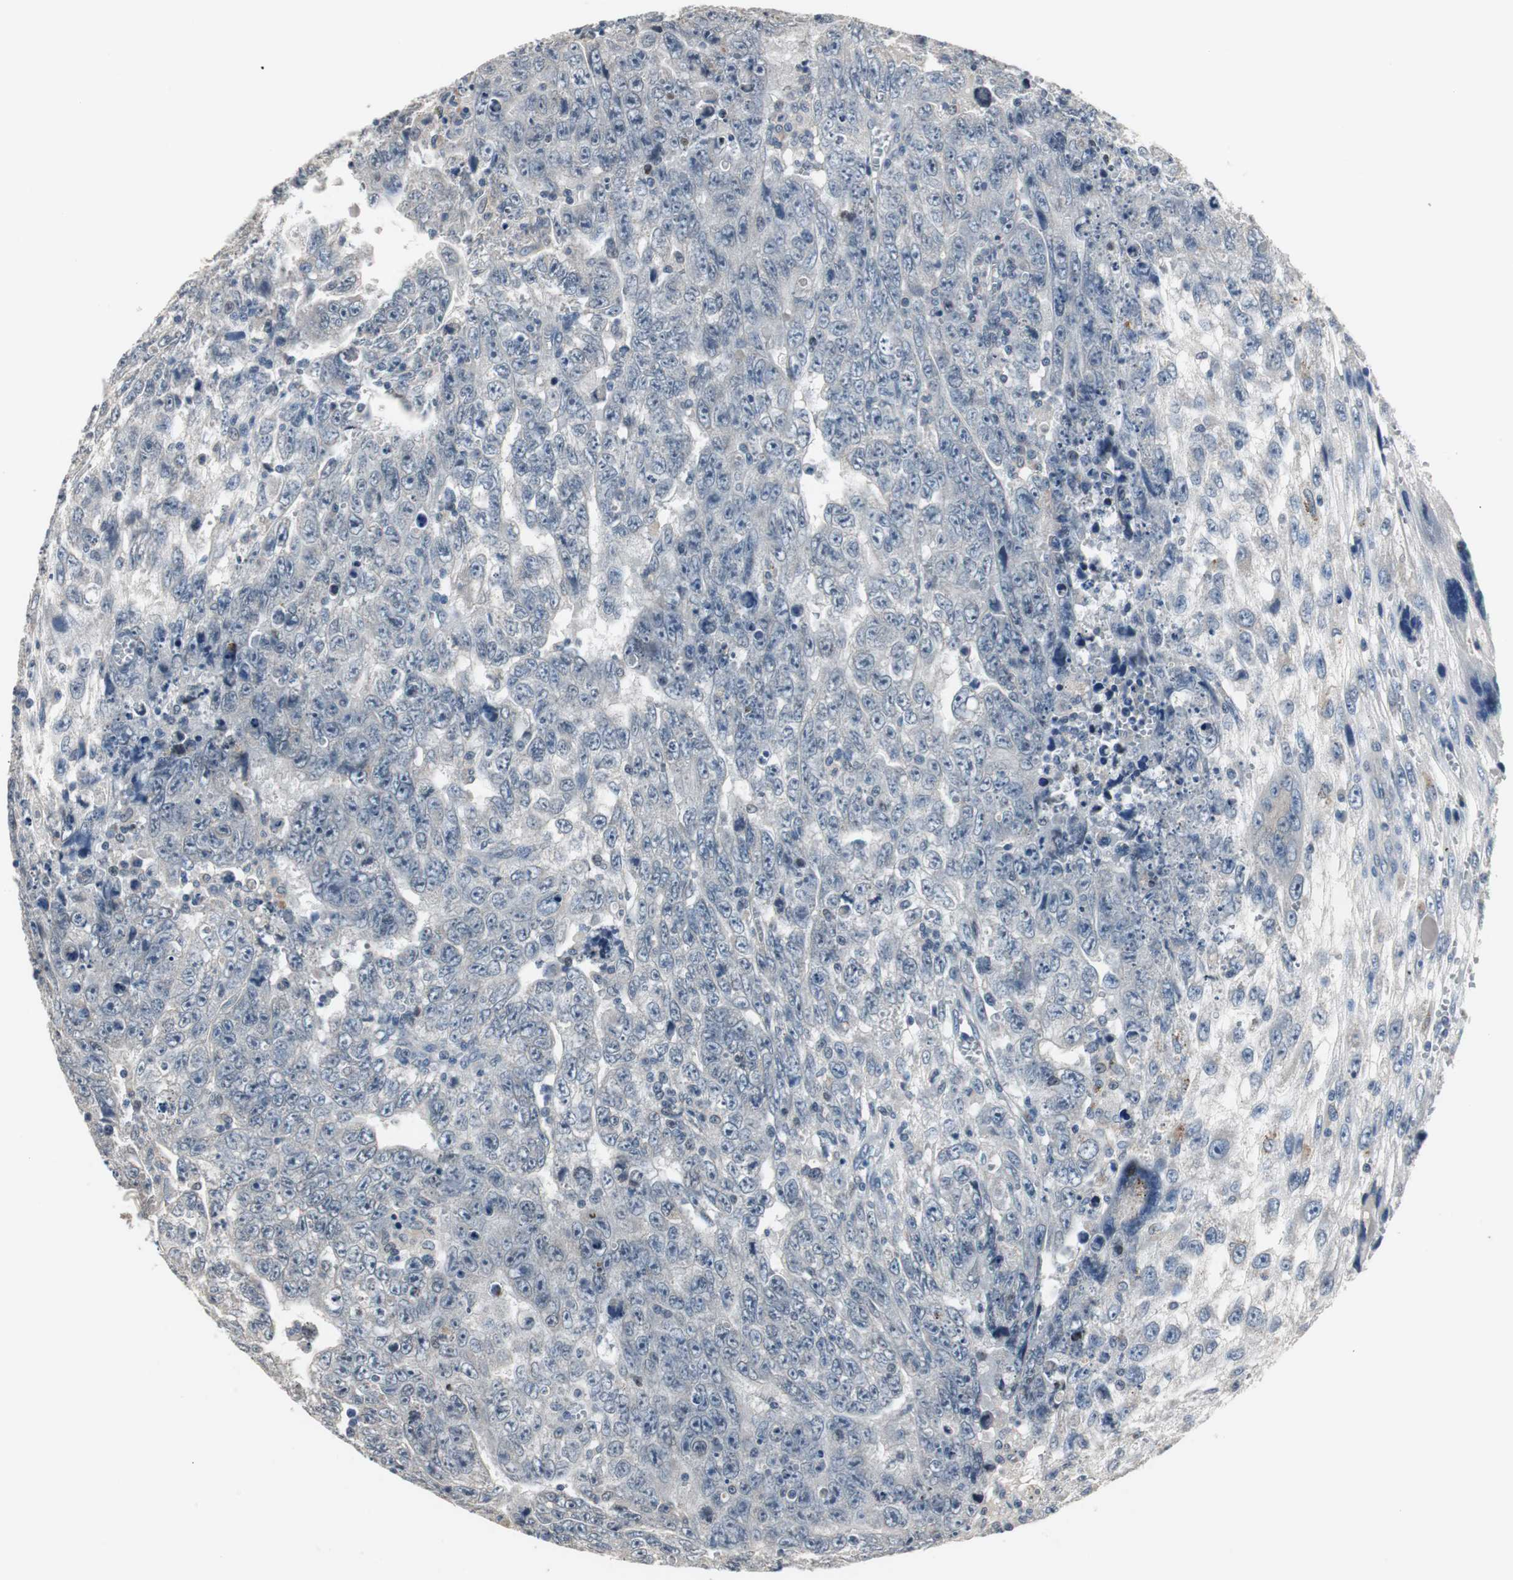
{"staining": {"intensity": "negative", "quantity": "none", "location": "none"}, "tissue": "testis cancer", "cell_type": "Tumor cells", "image_type": "cancer", "snomed": [{"axis": "morphology", "description": "Carcinoma, Embryonal, NOS"}, {"axis": "topography", "description": "Testis"}], "caption": "Immunohistochemistry (IHC) micrograph of neoplastic tissue: human embryonal carcinoma (testis) stained with DAB exhibits no significant protein positivity in tumor cells.", "gene": "PCYT1B", "patient": {"sex": "male", "age": 28}}